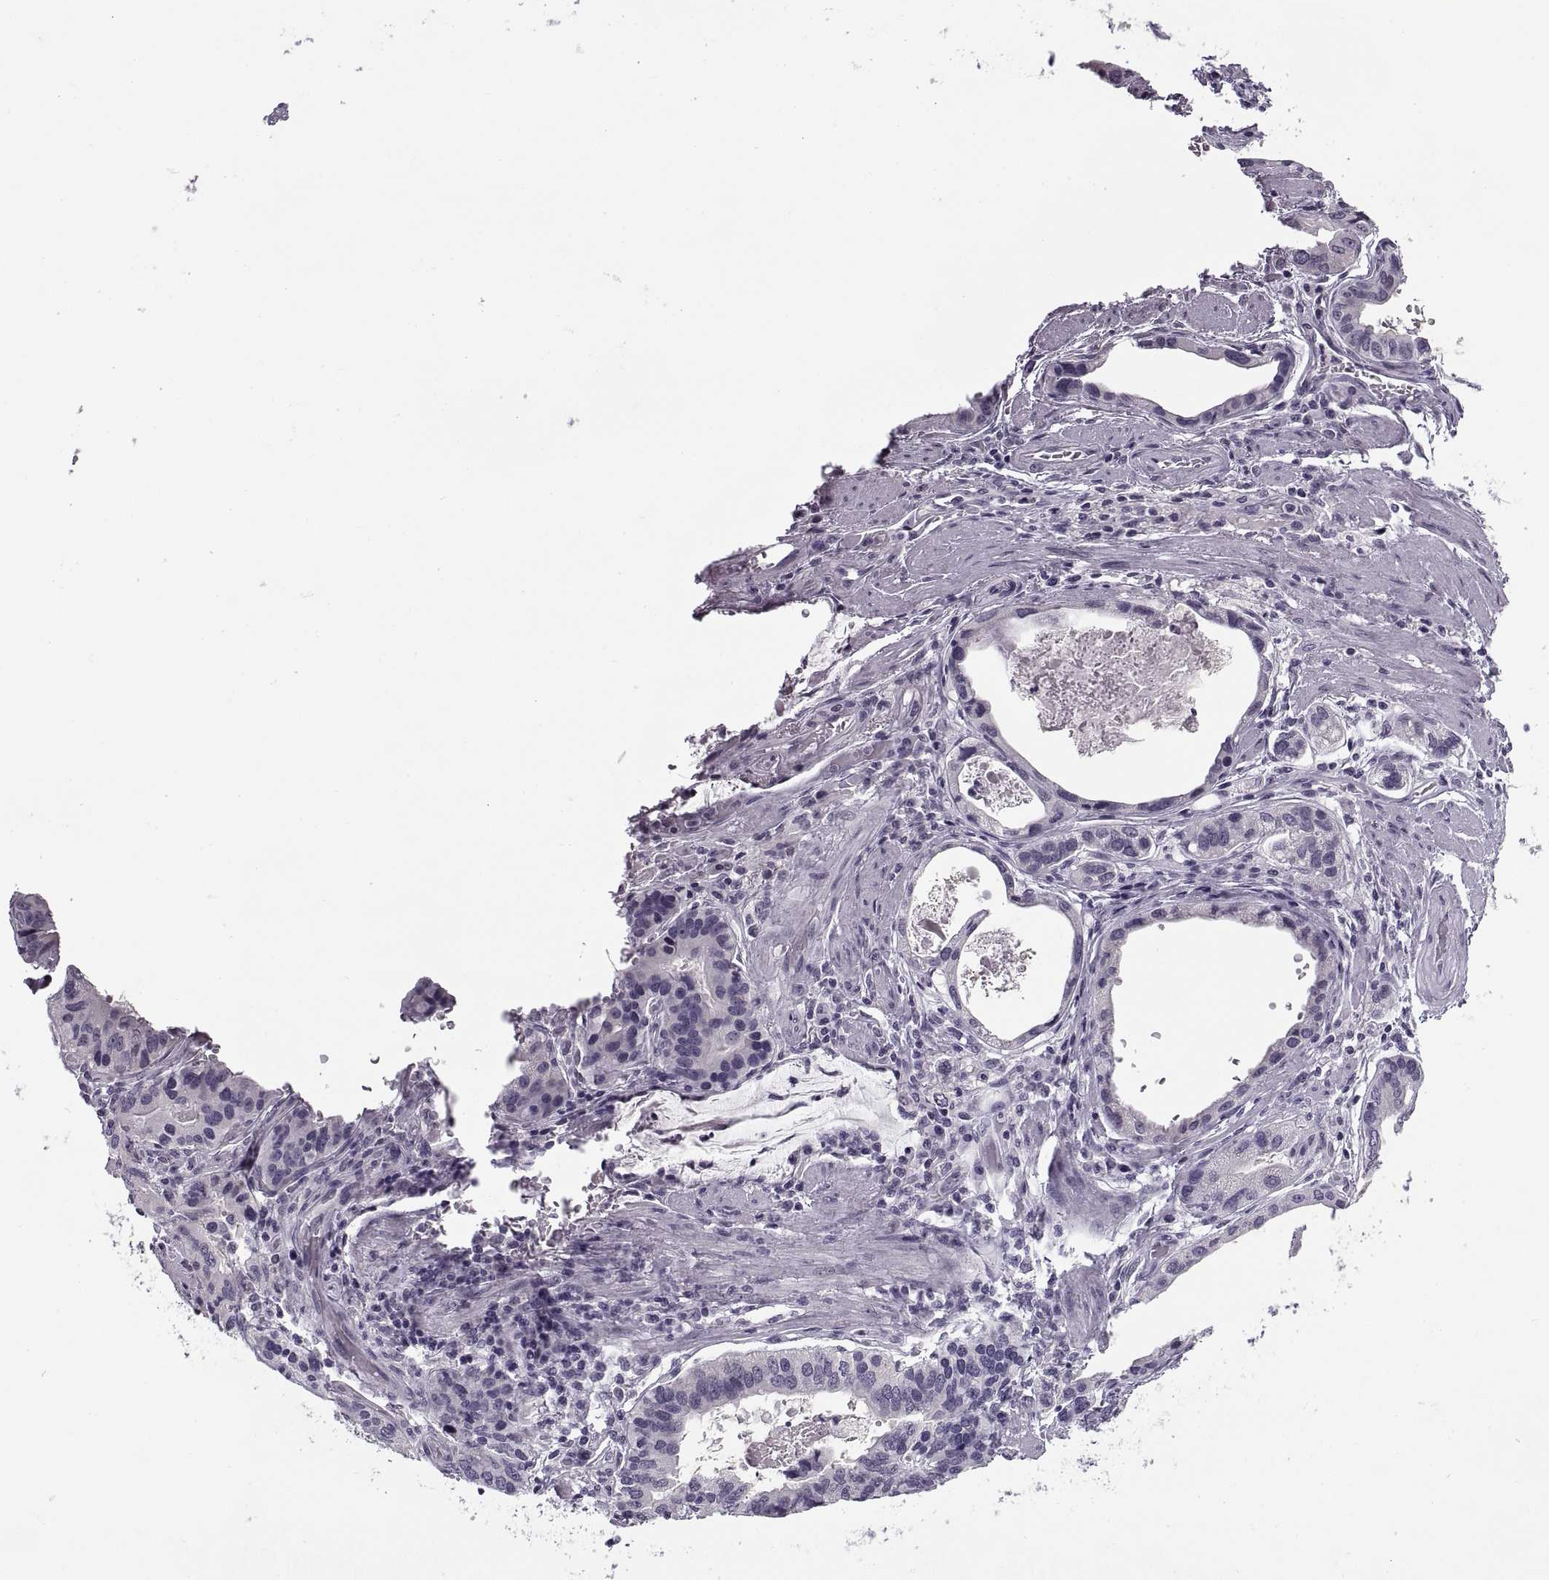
{"staining": {"intensity": "negative", "quantity": "none", "location": "none"}, "tissue": "stomach cancer", "cell_type": "Tumor cells", "image_type": "cancer", "snomed": [{"axis": "morphology", "description": "Adenocarcinoma, NOS"}, {"axis": "topography", "description": "Stomach, lower"}], "caption": "This is an immunohistochemistry (IHC) micrograph of stomach adenocarcinoma. There is no expression in tumor cells.", "gene": "TBC1D3G", "patient": {"sex": "female", "age": 76}}